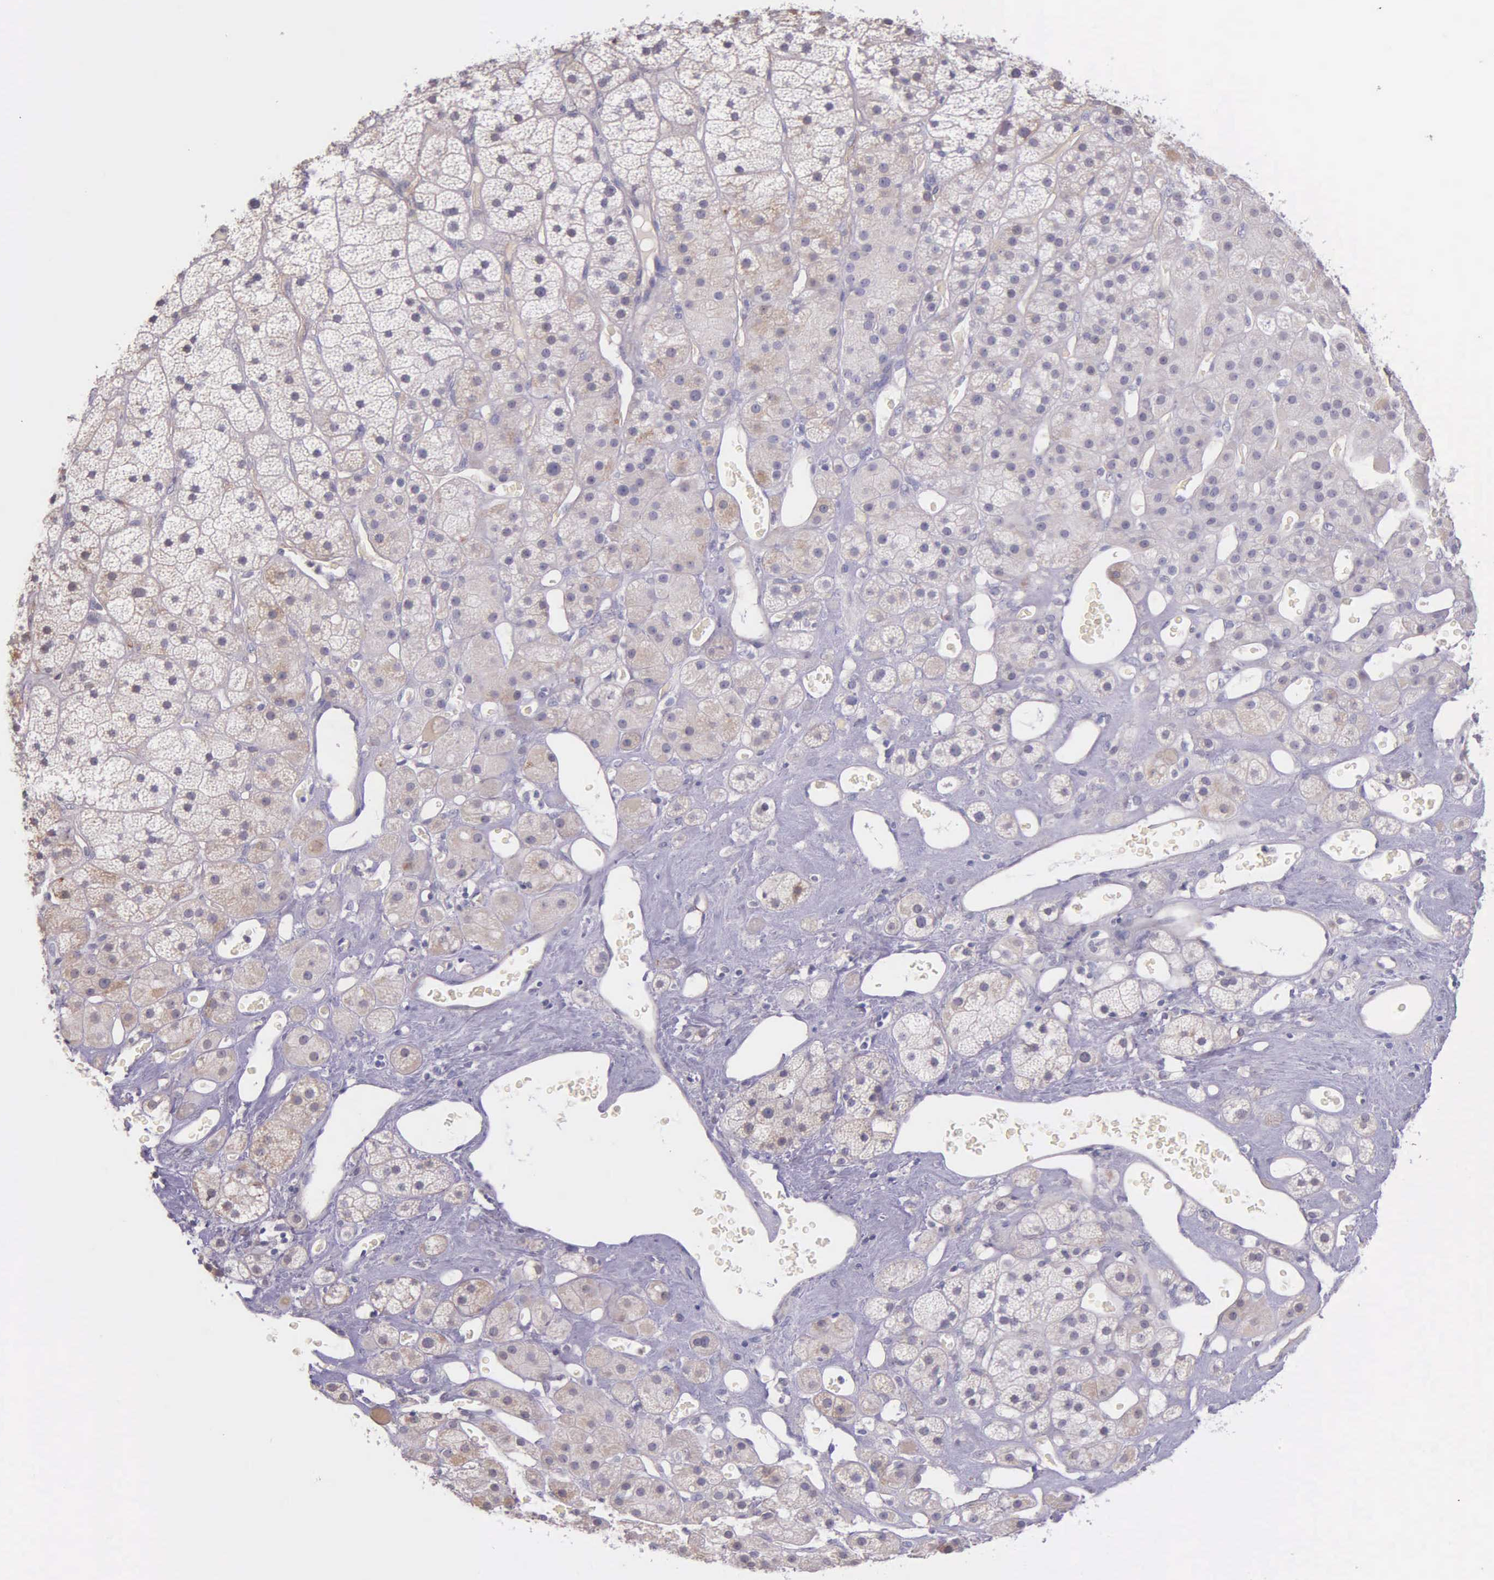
{"staining": {"intensity": "weak", "quantity": "<25%", "location": "cytoplasmic/membranous"}, "tissue": "adrenal gland", "cell_type": "Glandular cells", "image_type": "normal", "snomed": [{"axis": "morphology", "description": "Normal tissue, NOS"}, {"axis": "topography", "description": "Adrenal gland"}], "caption": "IHC histopathology image of benign human adrenal gland stained for a protein (brown), which displays no expression in glandular cells. Nuclei are stained in blue.", "gene": "THSD7A", "patient": {"sex": "male", "age": 57}}